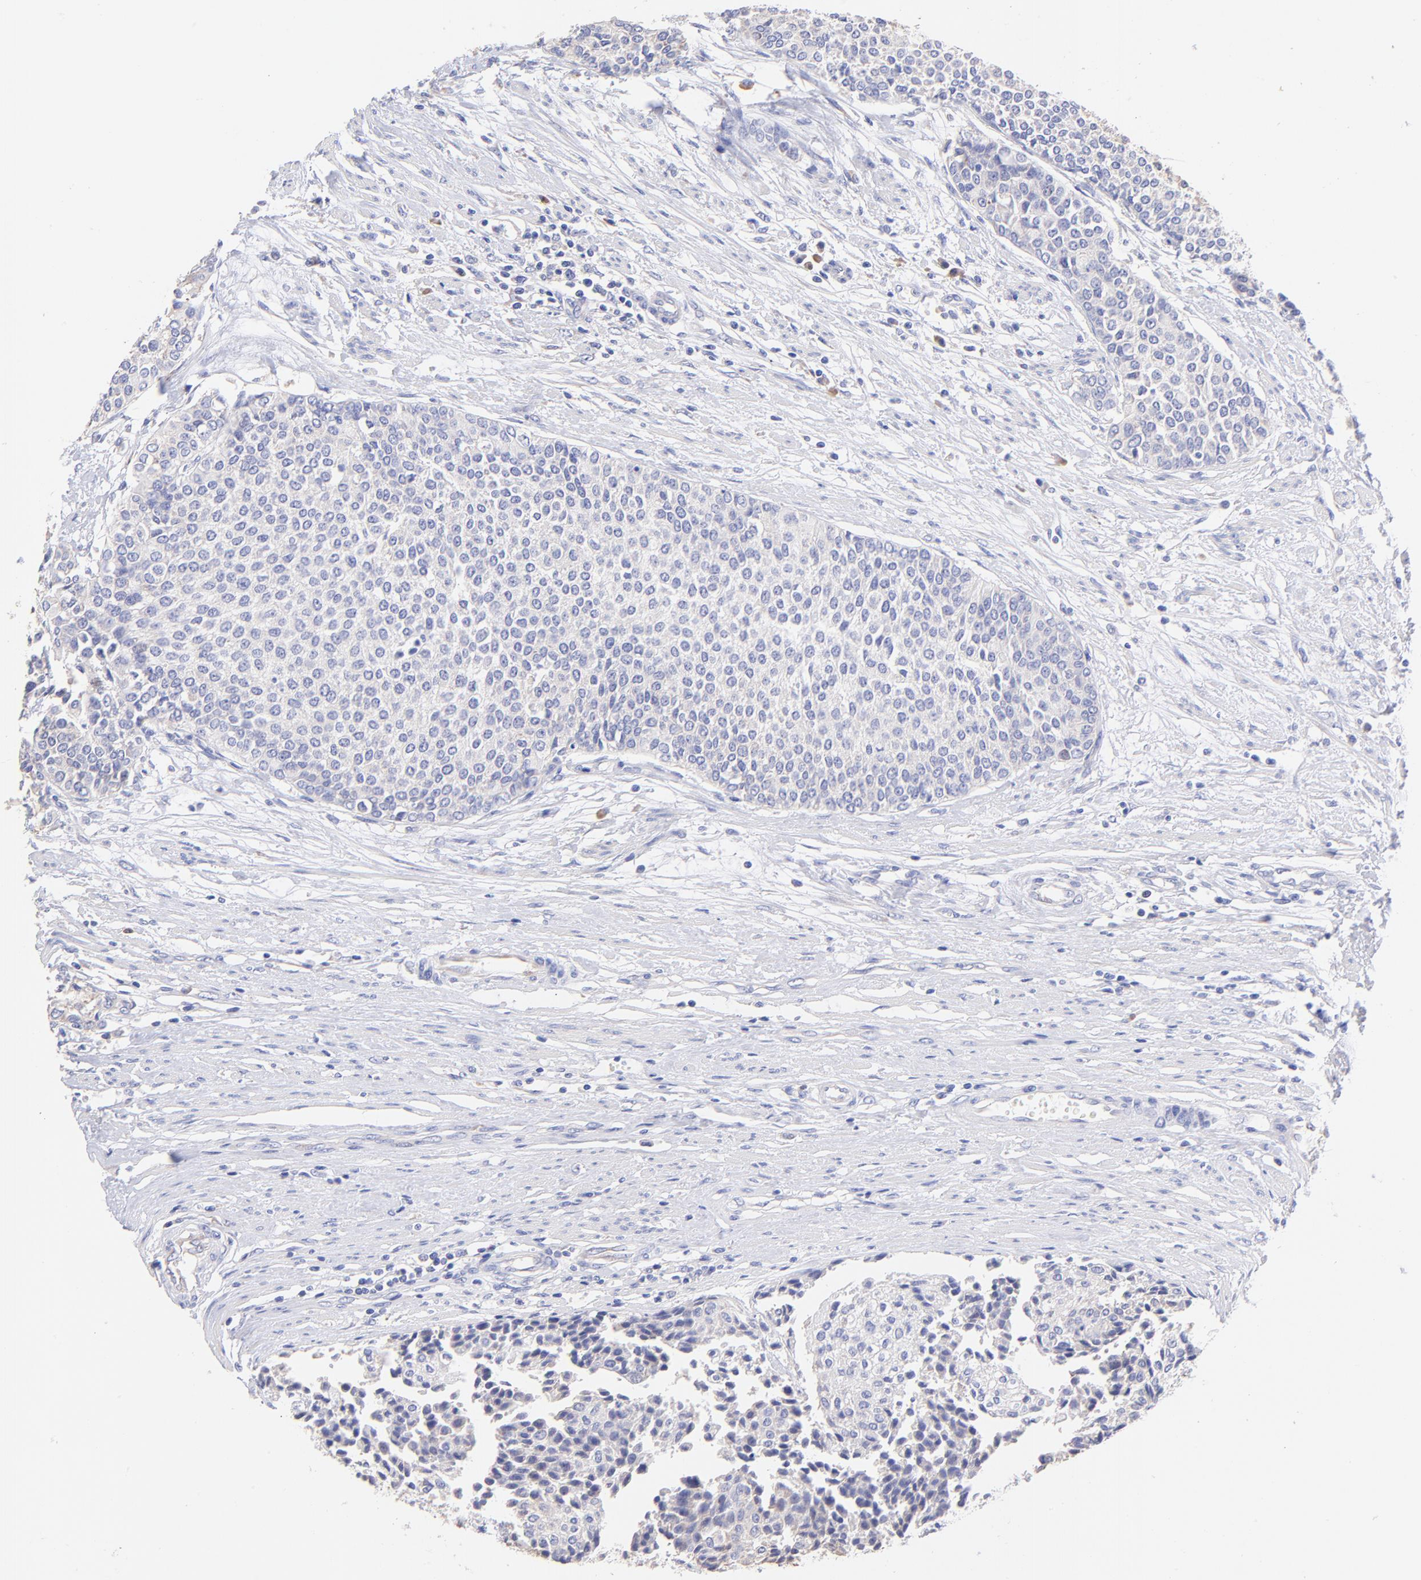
{"staining": {"intensity": "weak", "quantity": "25%-75%", "location": "cytoplasmic/membranous"}, "tissue": "urothelial cancer", "cell_type": "Tumor cells", "image_type": "cancer", "snomed": [{"axis": "morphology", "description": "Urothelial carcinoma, Low grade"}, {"axis": "topography", "description": "Urinary bladder"}], "caption": "Brown immunohistochemical staining in low-grade urothelial carcinoma demonstrates weak cytoplasmic/membranous staining in approximately 25%-75% of tumor cells. The staining was performed using DAB (3,3'-diaminobenzidine), with brown indicating positive protein expression. Nuclei are stained blue with hematoxylin.", "gene": "RPL30", "patient": {"sex": "female", "age": 73}}